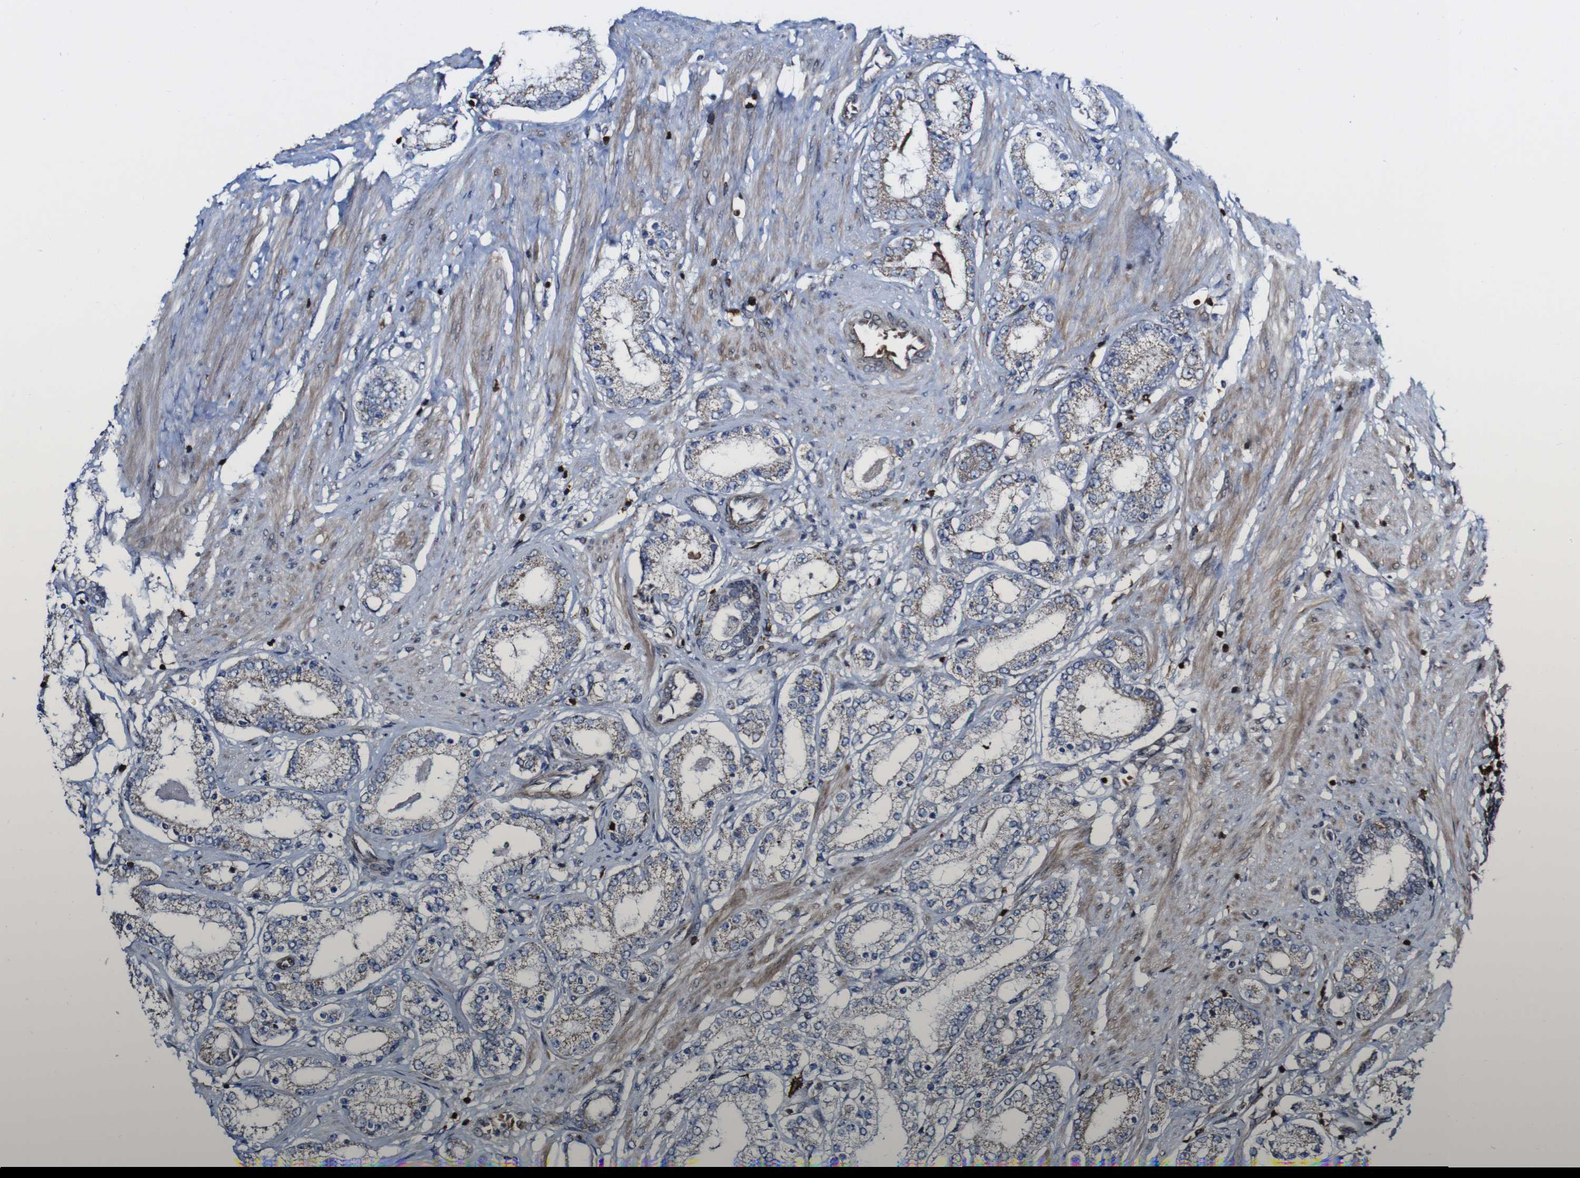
{"staining": {"intensity": "weak", "quantity": ">75%", "location": "cytoplasmic/membranous"}, "tissue": "prostate cancer", "cell_type": "Tumor cells", "image_type": "cancer", "snomed": [{"axis": "morphology", "description": "Adenocarcinoma, Low grade"}, {"axis": "topography", "description": "Prostate"}], "caption": "Immunohistochemistry photomicrograph of human low-grade adenocarcinoma (prostate) stained for a protein (brown), which shows low levels of weak cytoplasmic/membranous expression in about >75% of tumor cells.", "gene": "JAK2", "patient": {"sex": "male", "age": 63}}